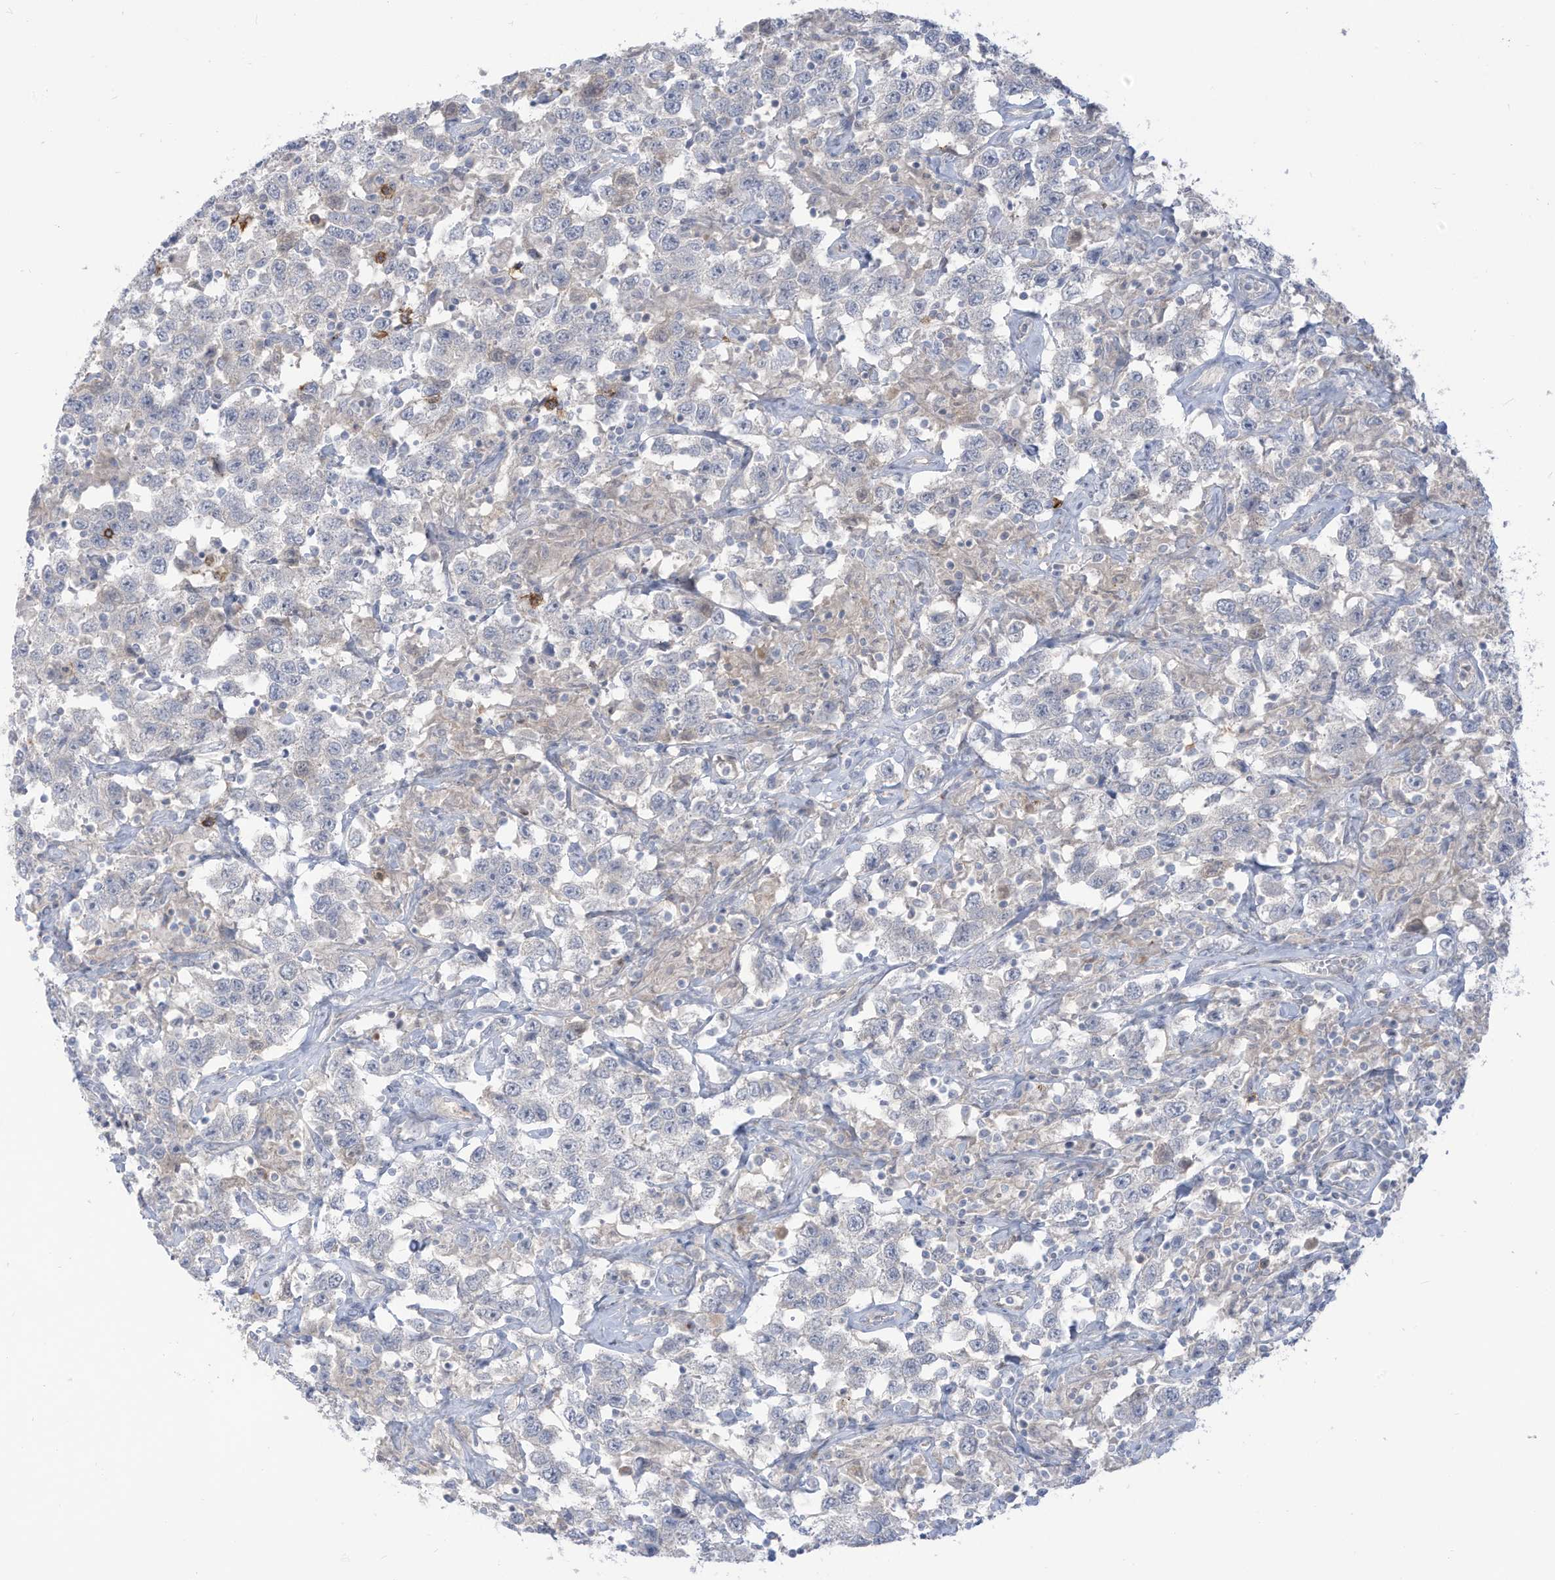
{"staining": {"intensity": "negative", "quantity": "none", "location": "none"}, "tissue": "testis cancer", "cell_type": "Tumor cells", "image_type": "cancer", "snomed": [{"axis": "morphology", "description": "Seminoma, NOS"}, {"axis": "topography", "description": "Testis"}], "caption": "Histopathology image shows no significant protein staining in tumor cells of seminoma (testis). The staining is performed using DAB (3,3'-diaminobenzidine) brown chromogen with nuclei counter-stained in using hematoxylin.", "gene": "NOTO", "patient": {"sex": "male", "age": 41}}